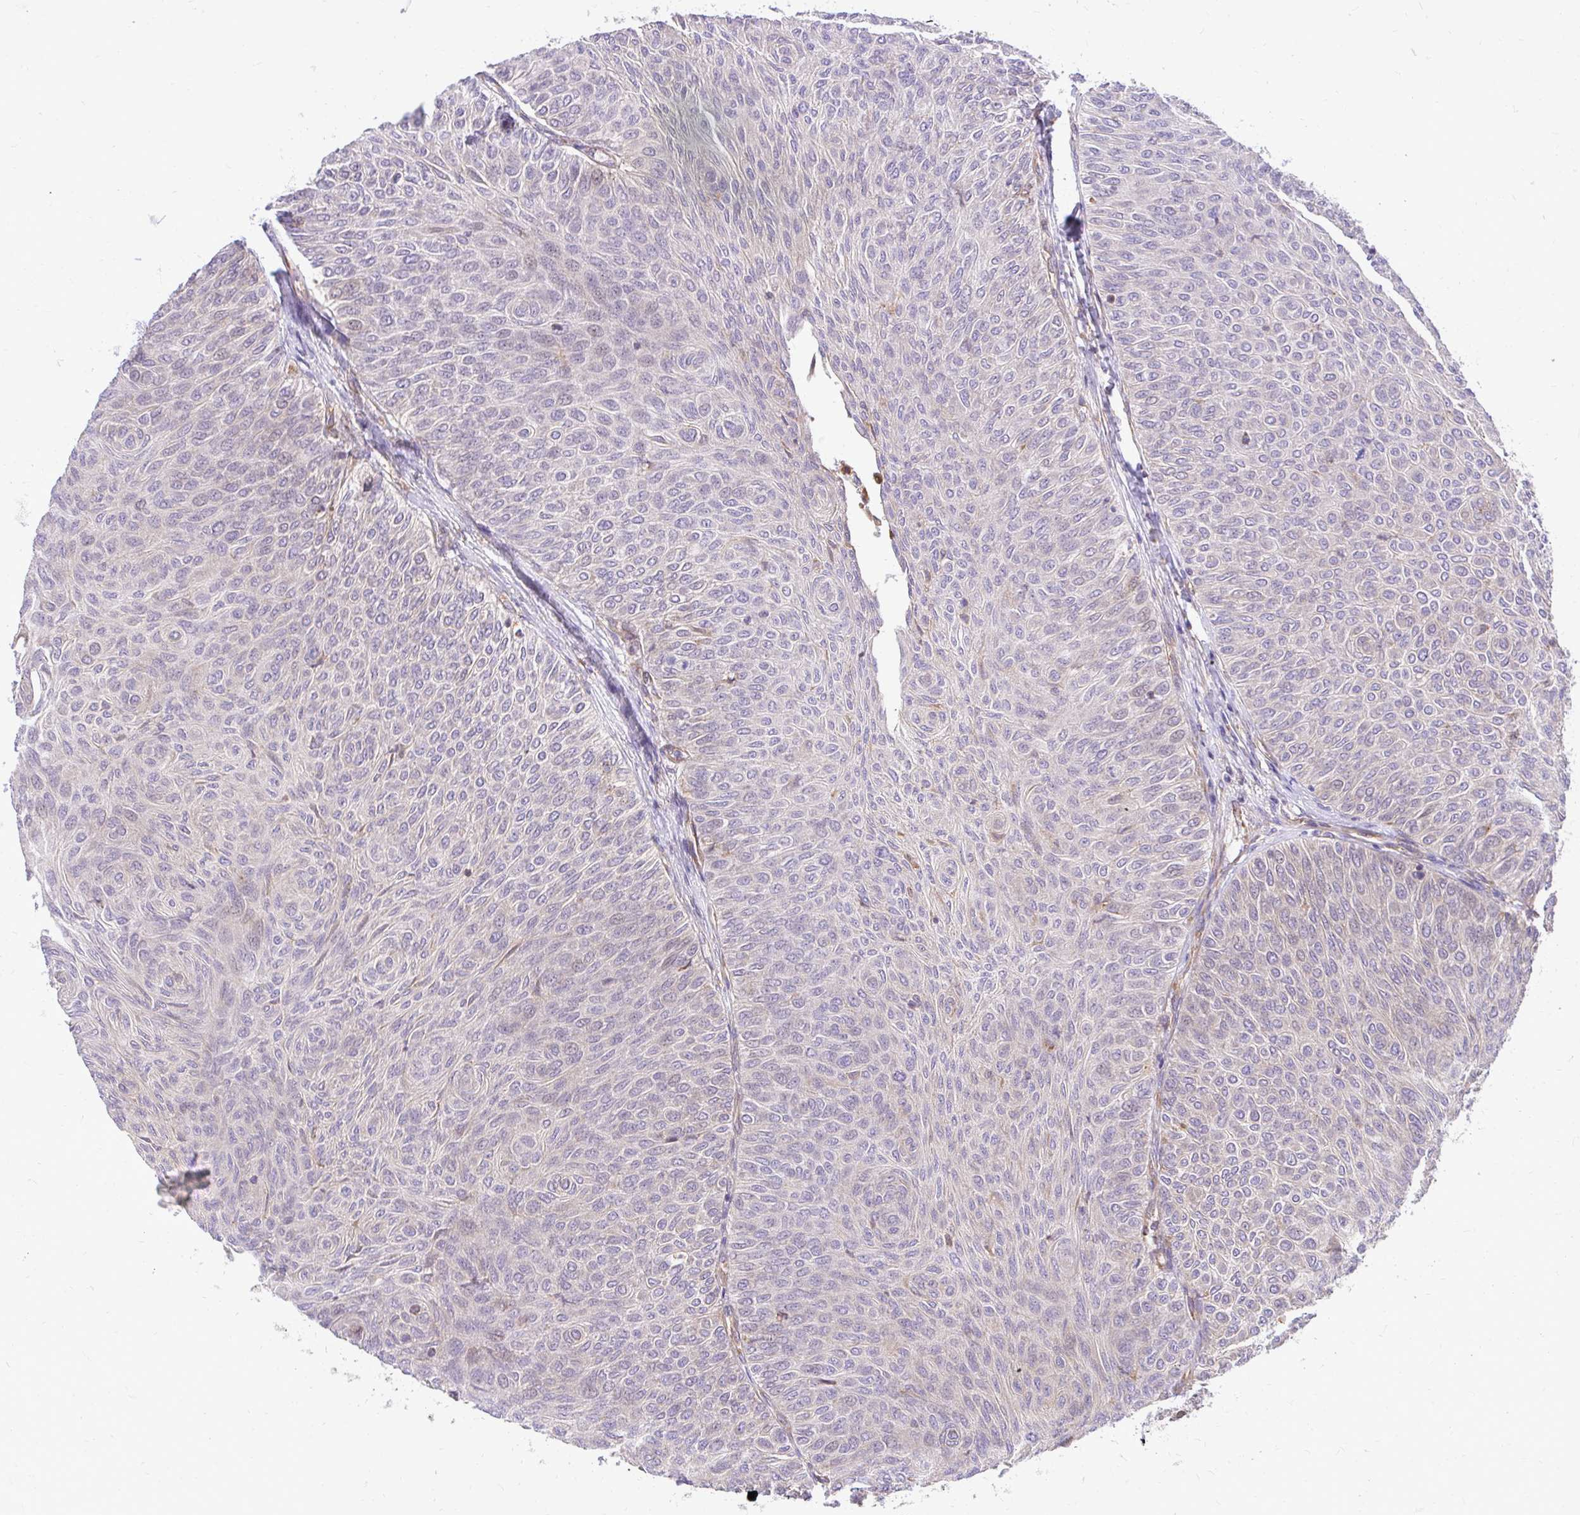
{"staining": {"intensity": "negative", "quantity": "none", "location": "none"}, "tissue": "urothelial cancer", "cell_type": "Tumor cells", "image_type": "cancer", "snomed": [{"axis": "morphology", "description": "Urothelial carcinoma, Low grade"}, {"axis": "topography", "description": "Urinary bladder"}], "caption": "The micrograph reveals no staining of tumor cells in low-grade urothelial carcinoma.", "gene": "NAALAD2", "patient": {"sex": "male", "age": 78}}